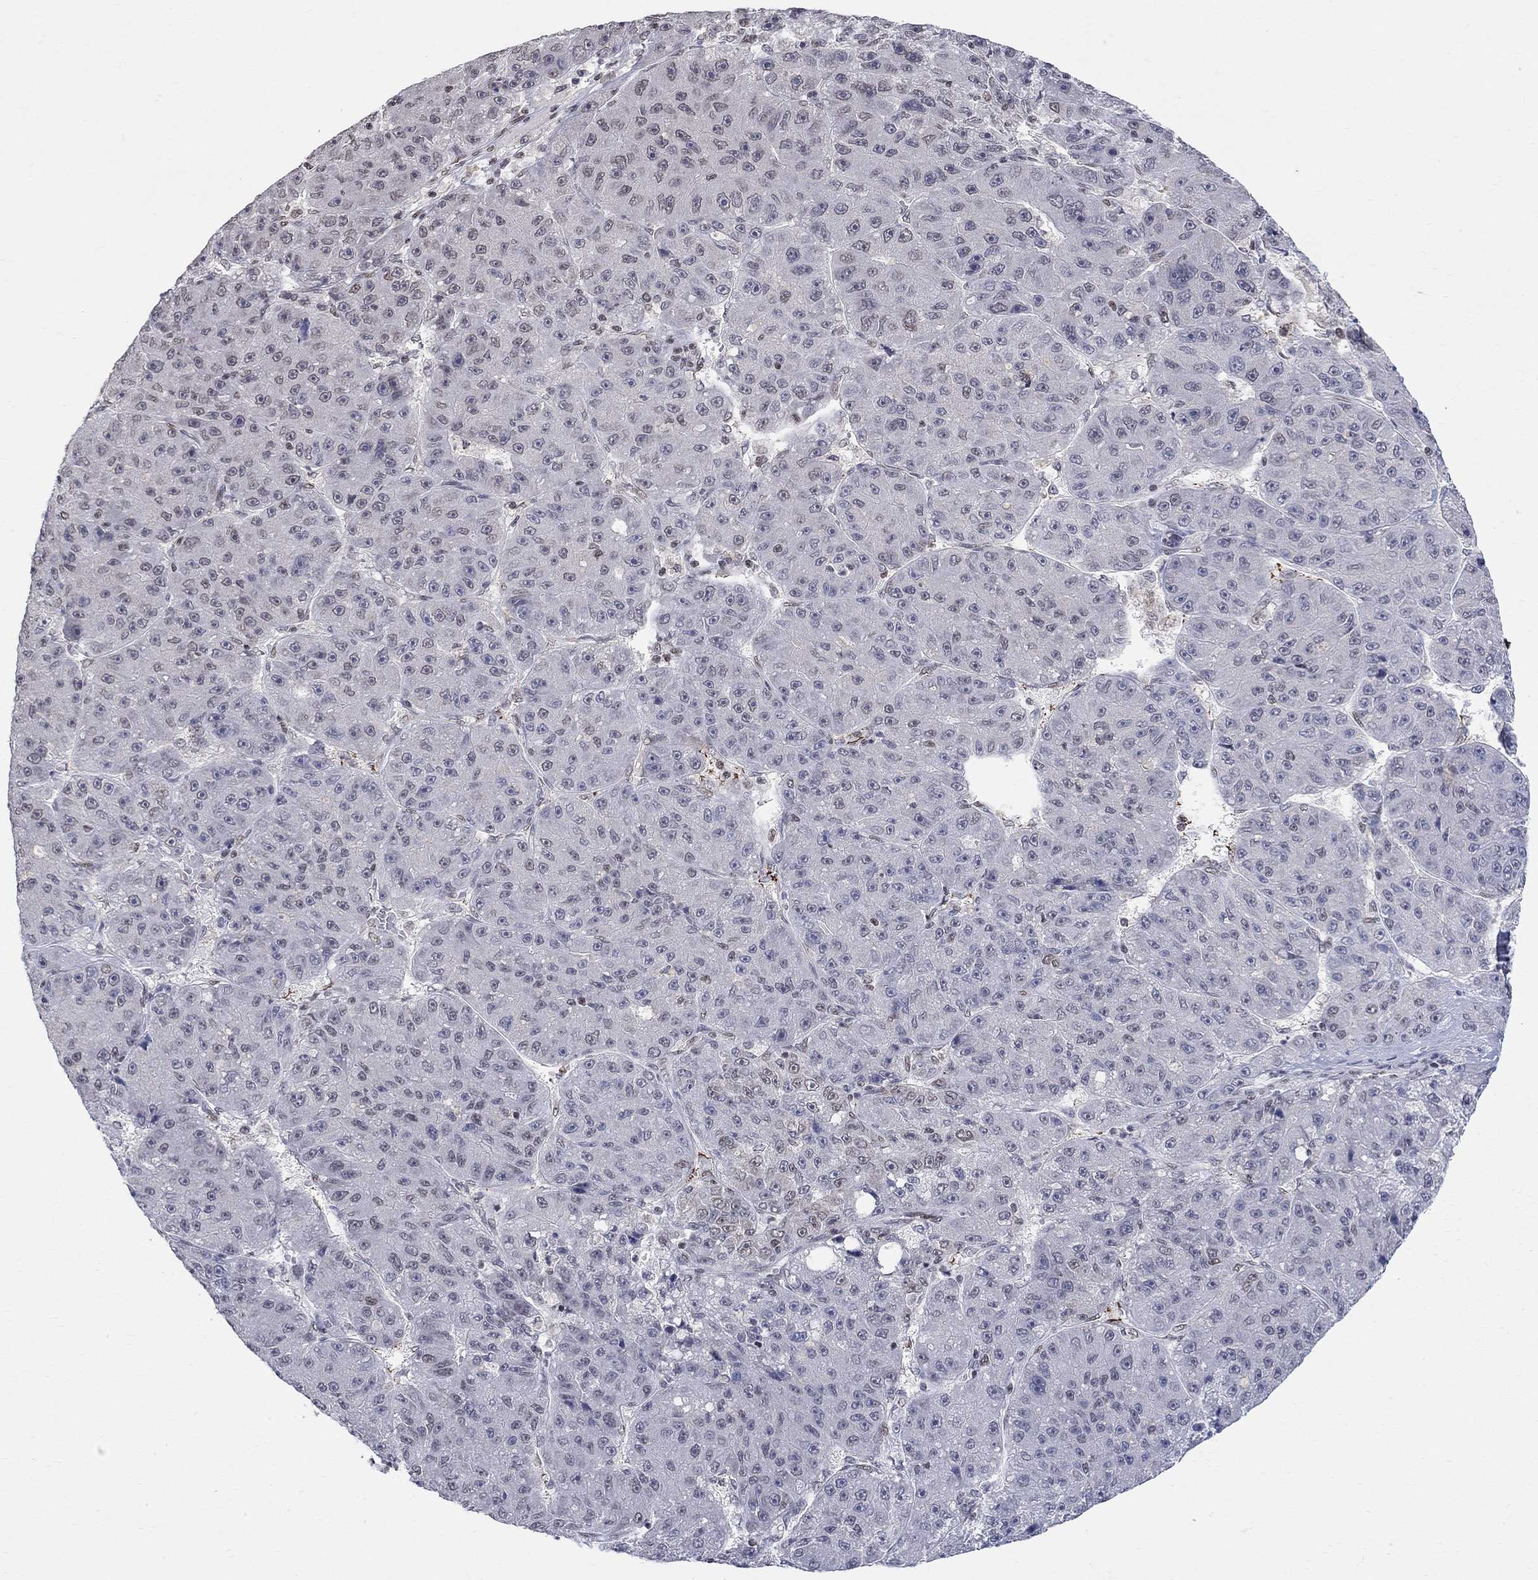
{"staining": {"intensity": "negative", "quantity": "none", "location": "none"}, "tissue": "liver cancer", "cell_type": "Tumor cells", "image_type": "cancer", "snomed": [{"axis": "morphology", "description": "Carcinoma, Hepatocellular, NOS"}, {"axis": "topography", "description": "Liver"}], "caption": "A histopathology image of human liver hepatocellular carcinoma is negative for staining in tumor cells.", "gene": "KLF12", "patient": {"sex": "male", "age": 67}}